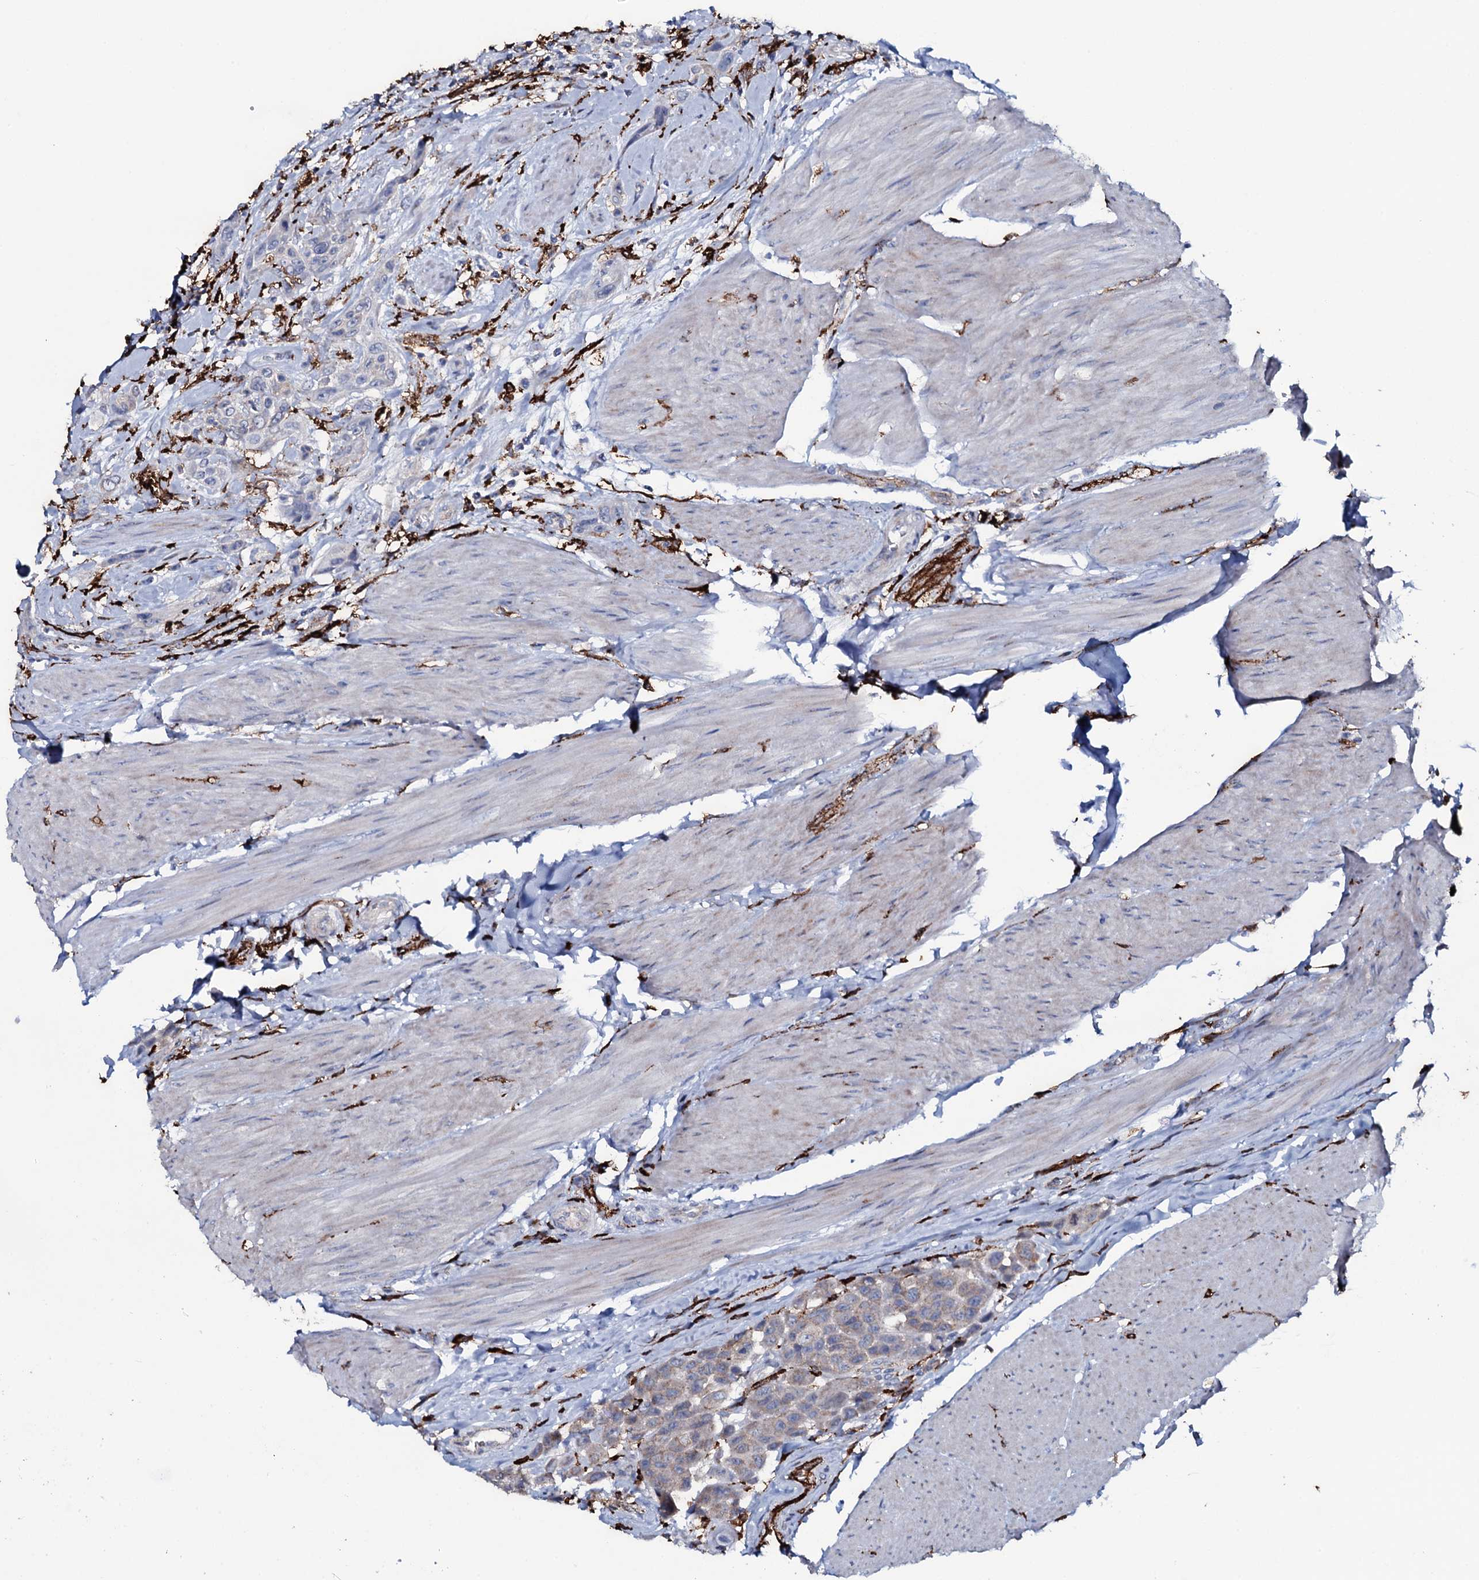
{"staining": {"intensity": "negative", "quantity": "none", "location": "none"}, "tissue": "urothelial cancer", "cell_type": "Tumor cells", "image_type": "cancer", "snomed": [{"axis": "morphology", "description": "Urothelial carcinoma, High grade"}, {"axis": "topography", "description": "Urinary bladder"}], "caption": "Urothelial carcinoma (high-grade) was stained to show a protein in brown. There is no significant expression in tumor cells.", "gene": "OSBPL2", "patient": {"sex": "male", "age": 50}}